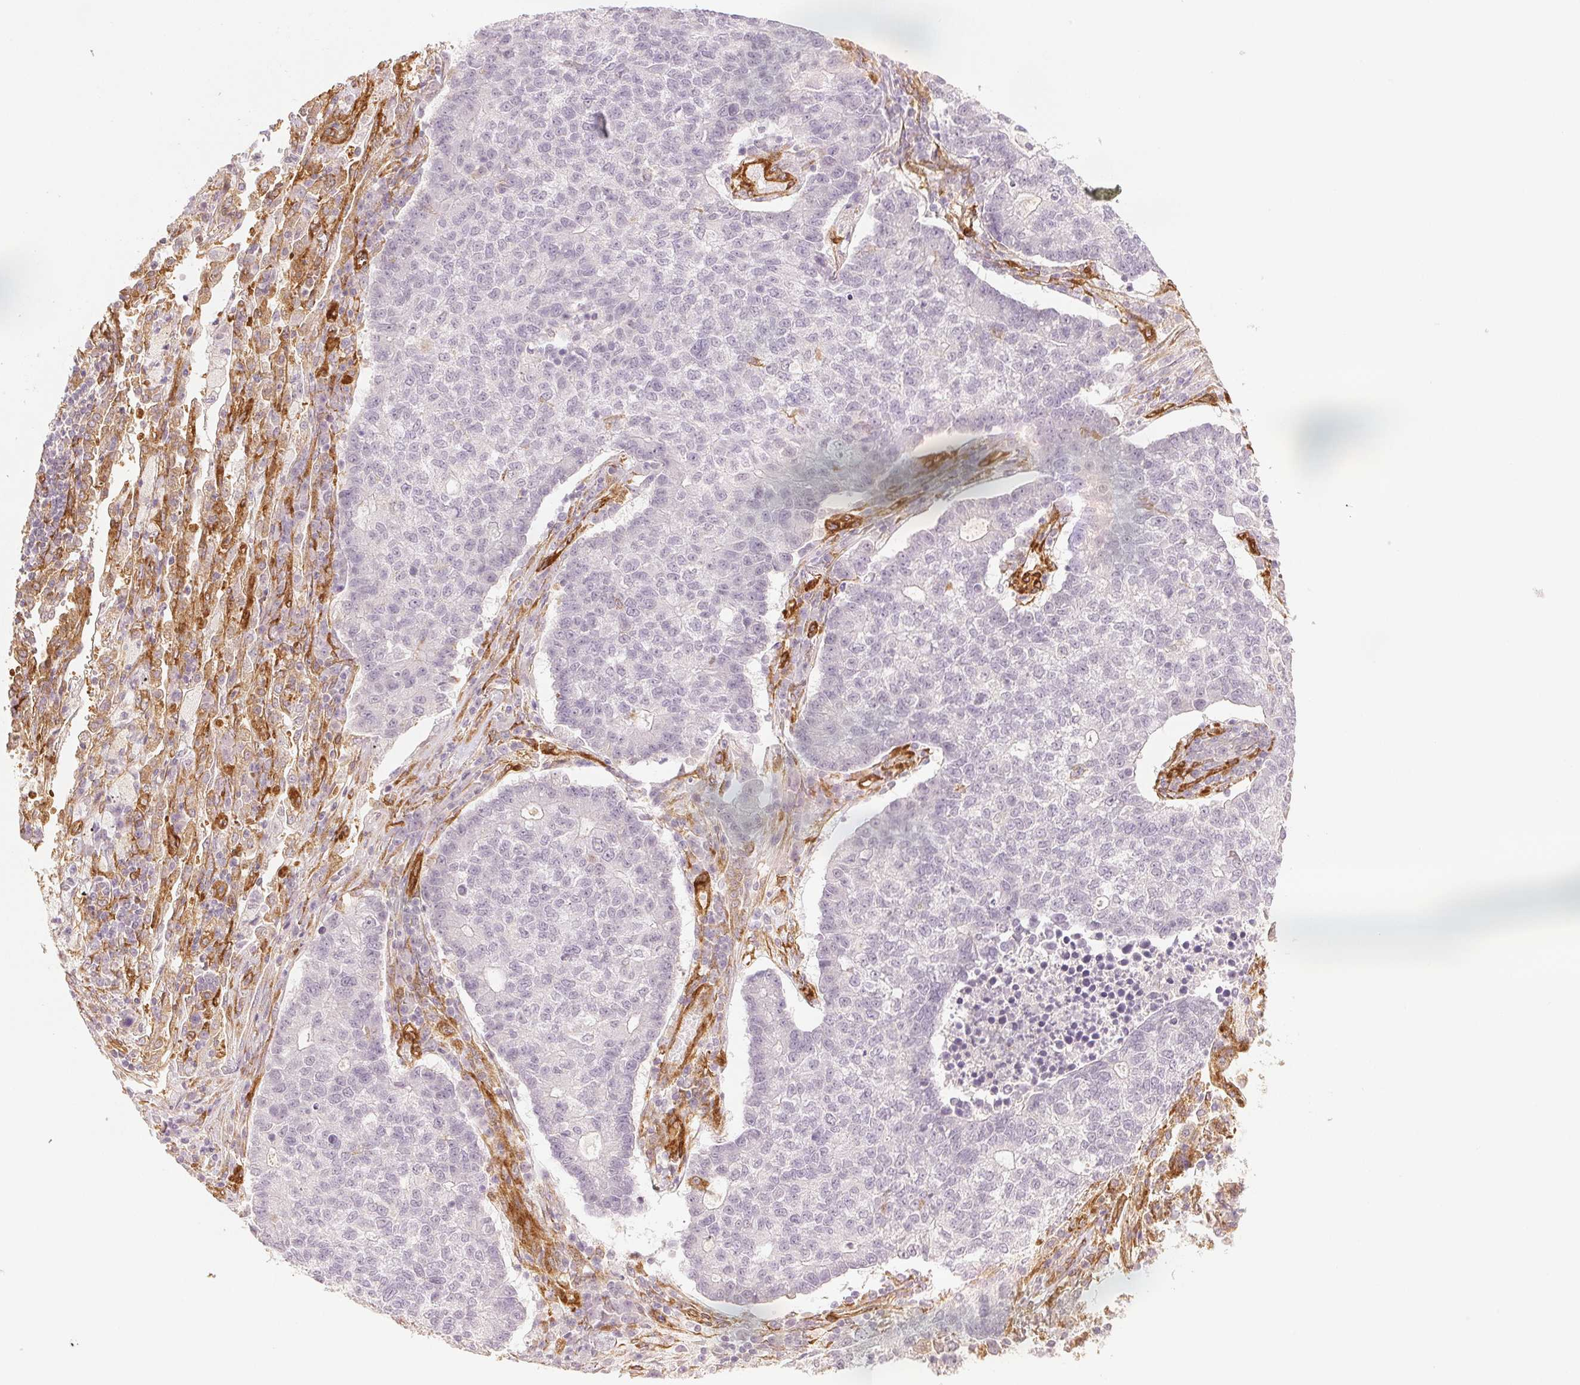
{"staining": {"intensity": "negative", "quantity": "none", "location": "none"}, "tissue": "lung cancer", "cell_type": "Tumor cells", "image_type": "cancer", "snomed": [{"axis": "morphology", "description": "Adenocarcinoma, NOS"}, {"axis": "topography", "description": "Lung"}], "caption": "DAB immunohistochemical staining of lung adenocarcinoma displays no significant staining in tumor cells.", "gene": "DIAPH2", "patient": {"sex": "male", "age": 57}}